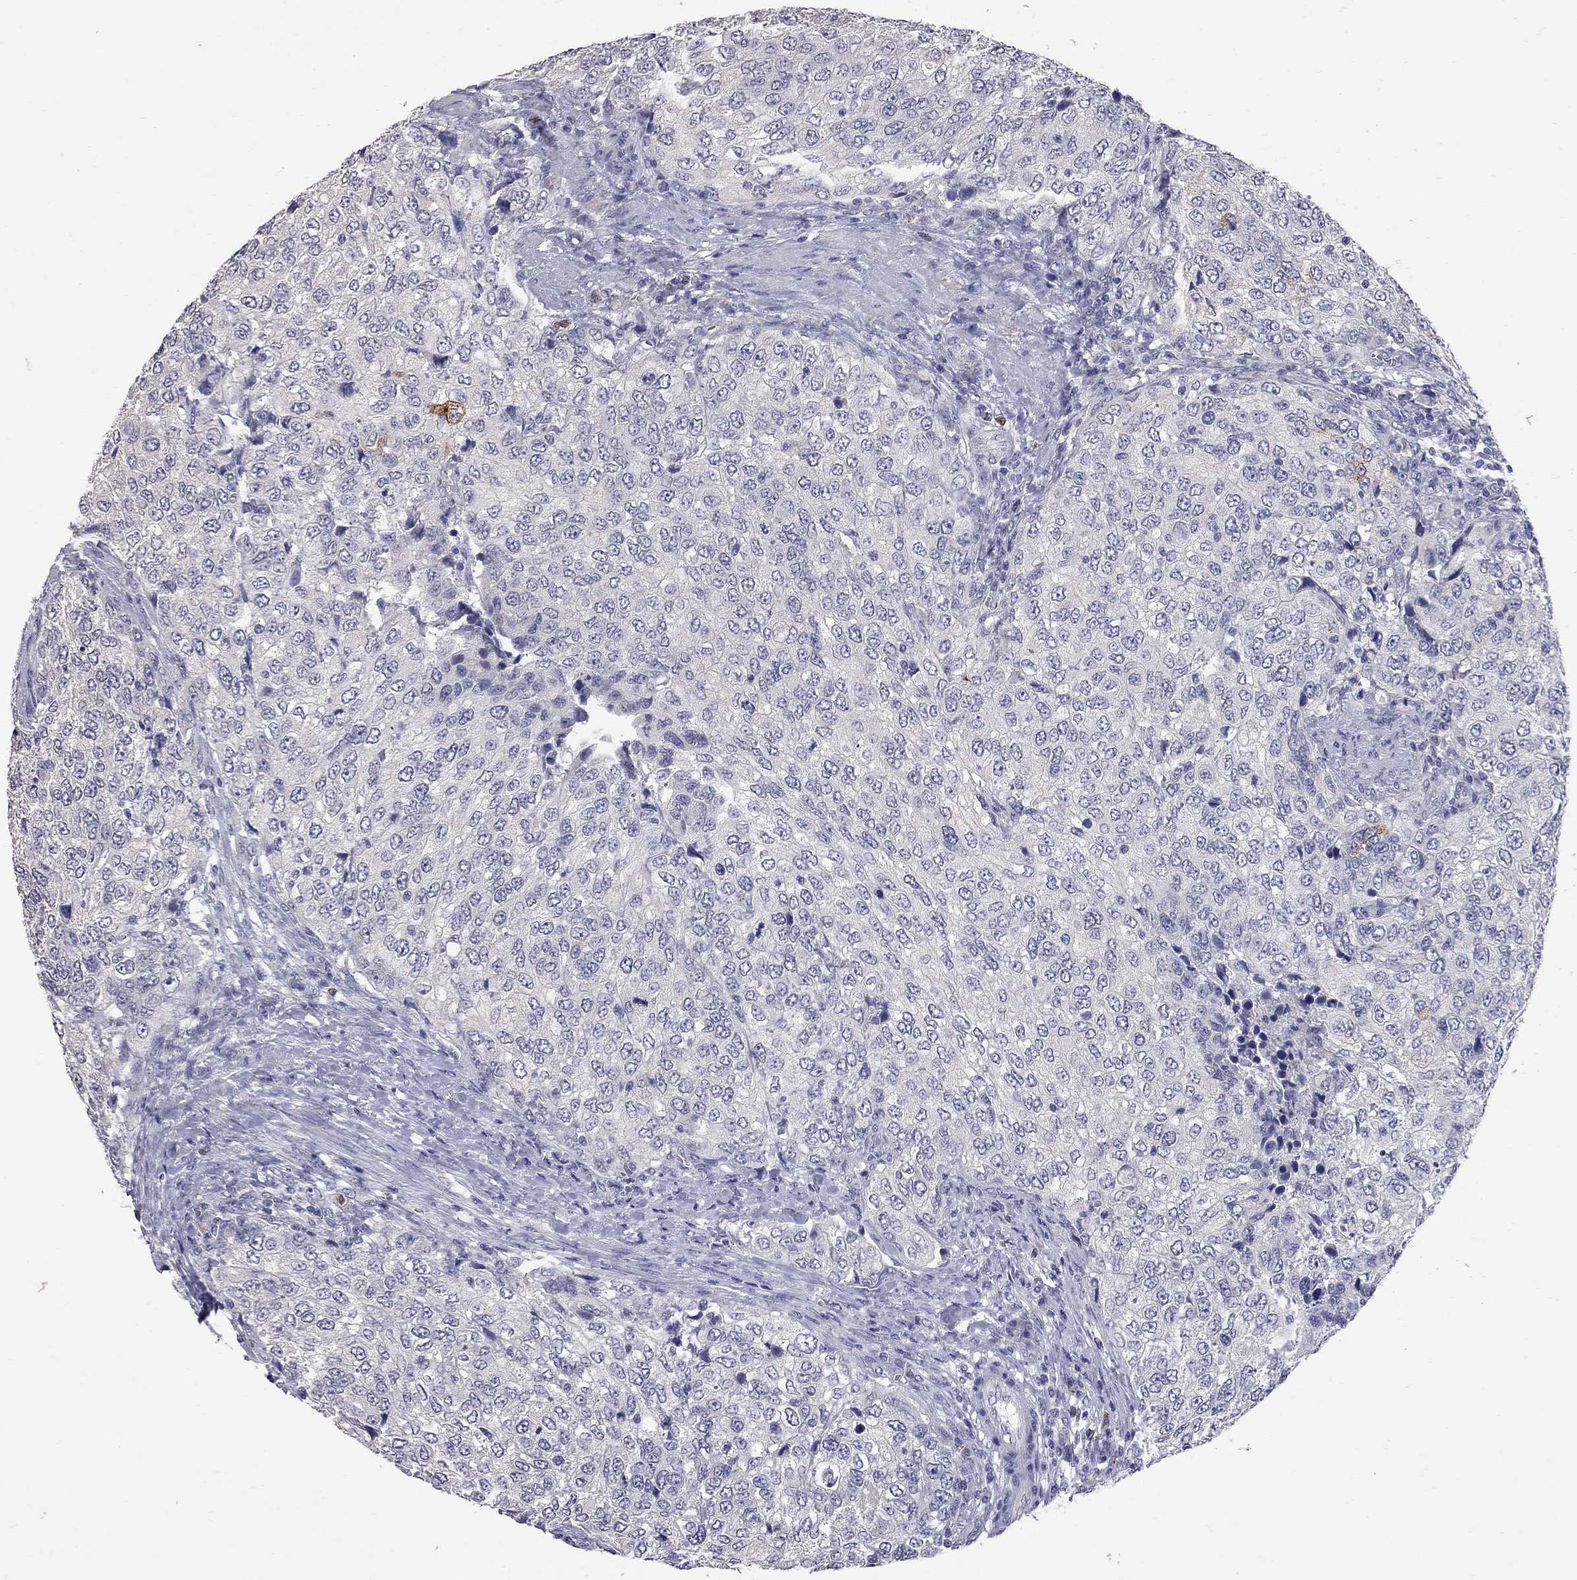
{"staining": {"intensity": "negative", "quantity": "none", "location": "none"}, "tissue": "urothelial cancer", "cell_type": "Tumor cells", "image_type": "cancer", "snomed": [{"axis": "morphology", "description": "Urothelial carcinoma, High grade"}, {"axis": "topography", "description": "Urinary bladder"}], "caption": "IHC photomicrograph of human urothelial cancer stained for a protein (brown), which demonstrates no staining in tumor cells.", "gene": "NOS2", "patient": {"sex": "female", "age": 78}}